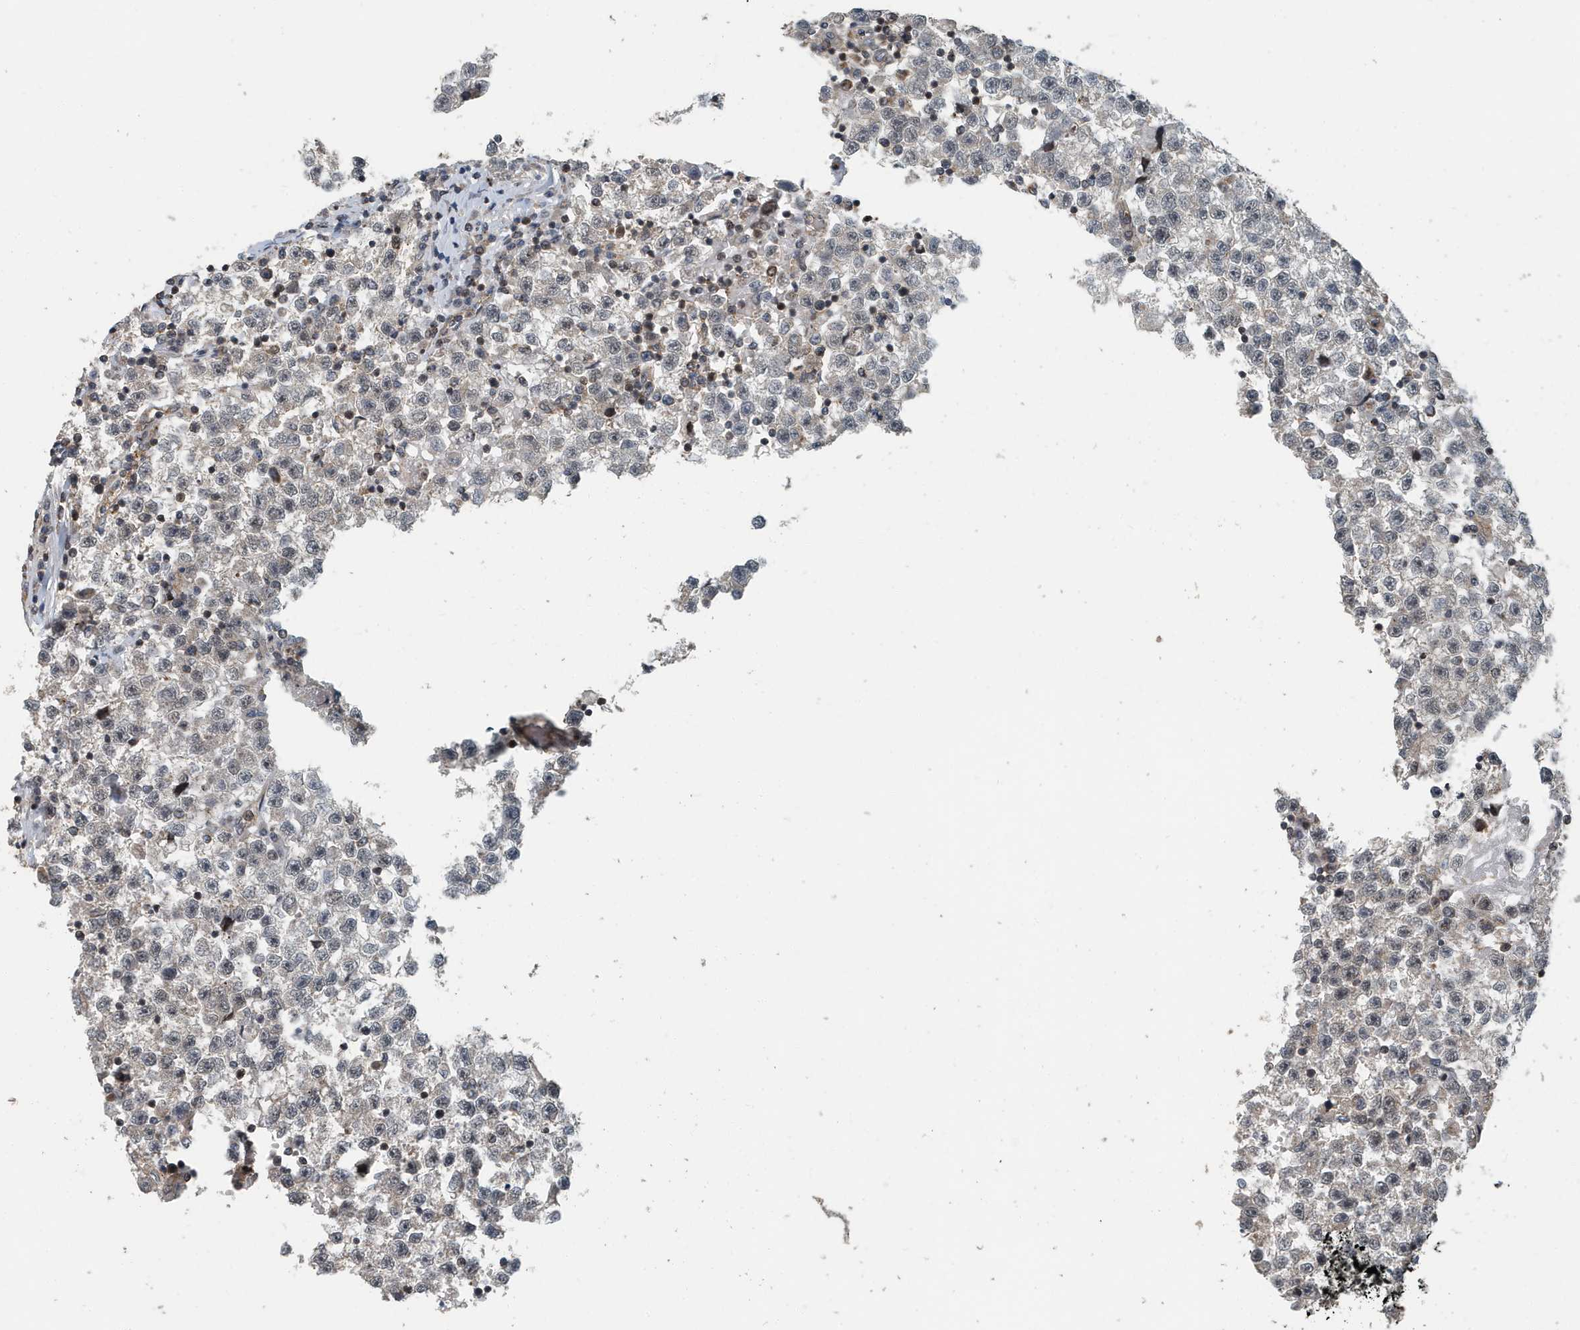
{"staining": {"intensity": "negative", "quantity": "none", "location": "none"}, "tissue": "testis cancer", "cell_type": "Tumor cells", "image_type": "cancer", "snomed": [{"axis": "morphology", "description": "Seminoma, NOS"}, {"axis": "topography", "description": "Testis"}], "caption": "An immunohistochemistry (IHC) photomicrograph of testis seminoma is shown. There is no staining in tumor cells of testis seminoma. Nuclei are stained in blue.", "gene": "KIF15", "patient": {"sex": "male", "age": 22}}